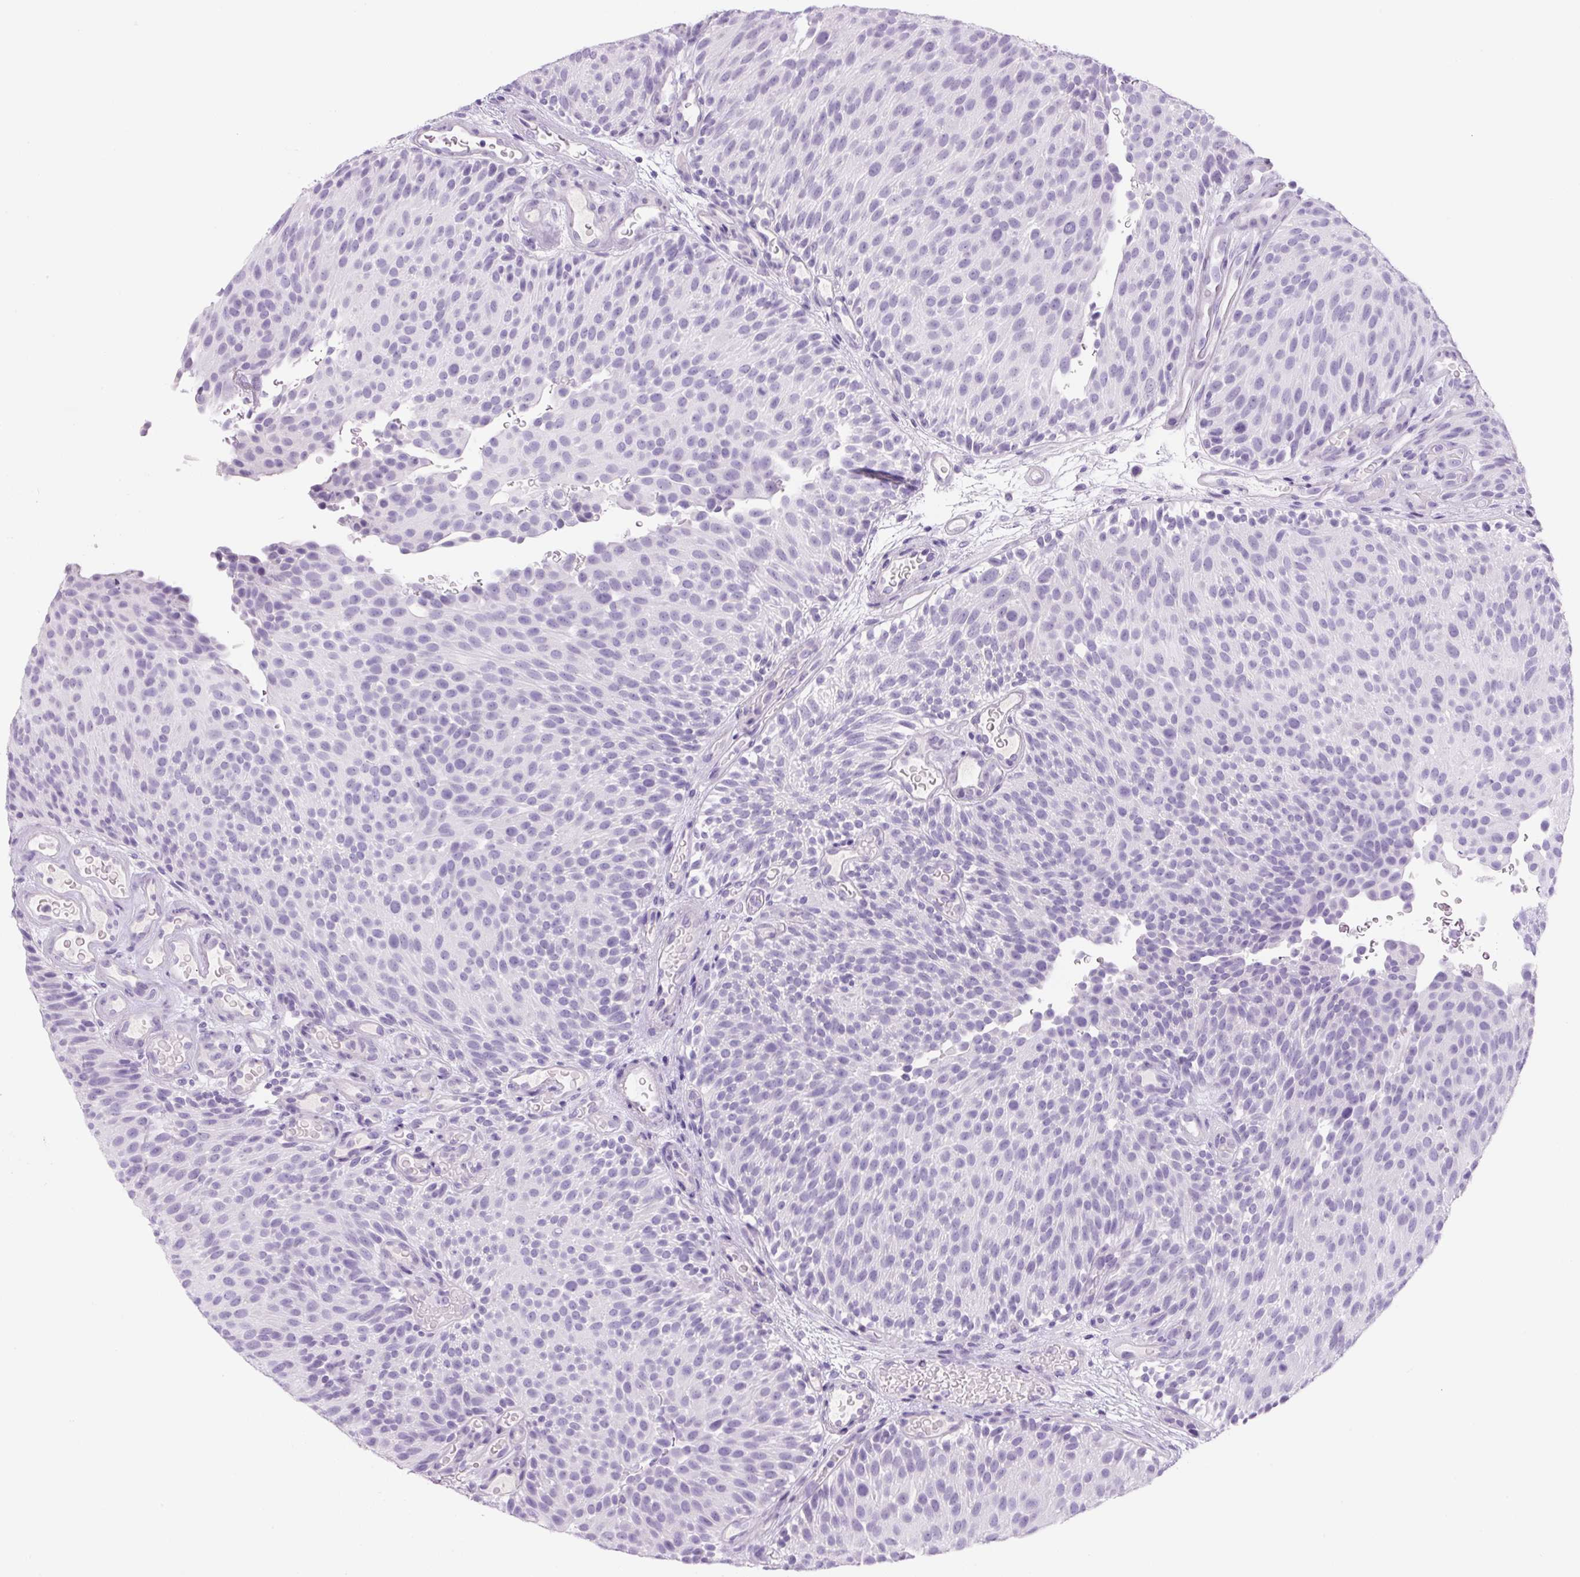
{"staining": {"intensity": "negative", "quantity": "none", "location": "none"}, "tissue": "urothelial cancer", "cell_type": "Tumor cells", "image_type": "cancer", "snomed": [{"axis": "morphology", "description": "Urothelial carcinoma, Low grade"}, {"axis": "topography", "description": "Urinary bladder"}], "caption": "Tumor cells show no significant protein staining in urothelial carcinoma (low-grade).", "gene": "PRRT1", "patient": {"sex": "male", "age": 78}}